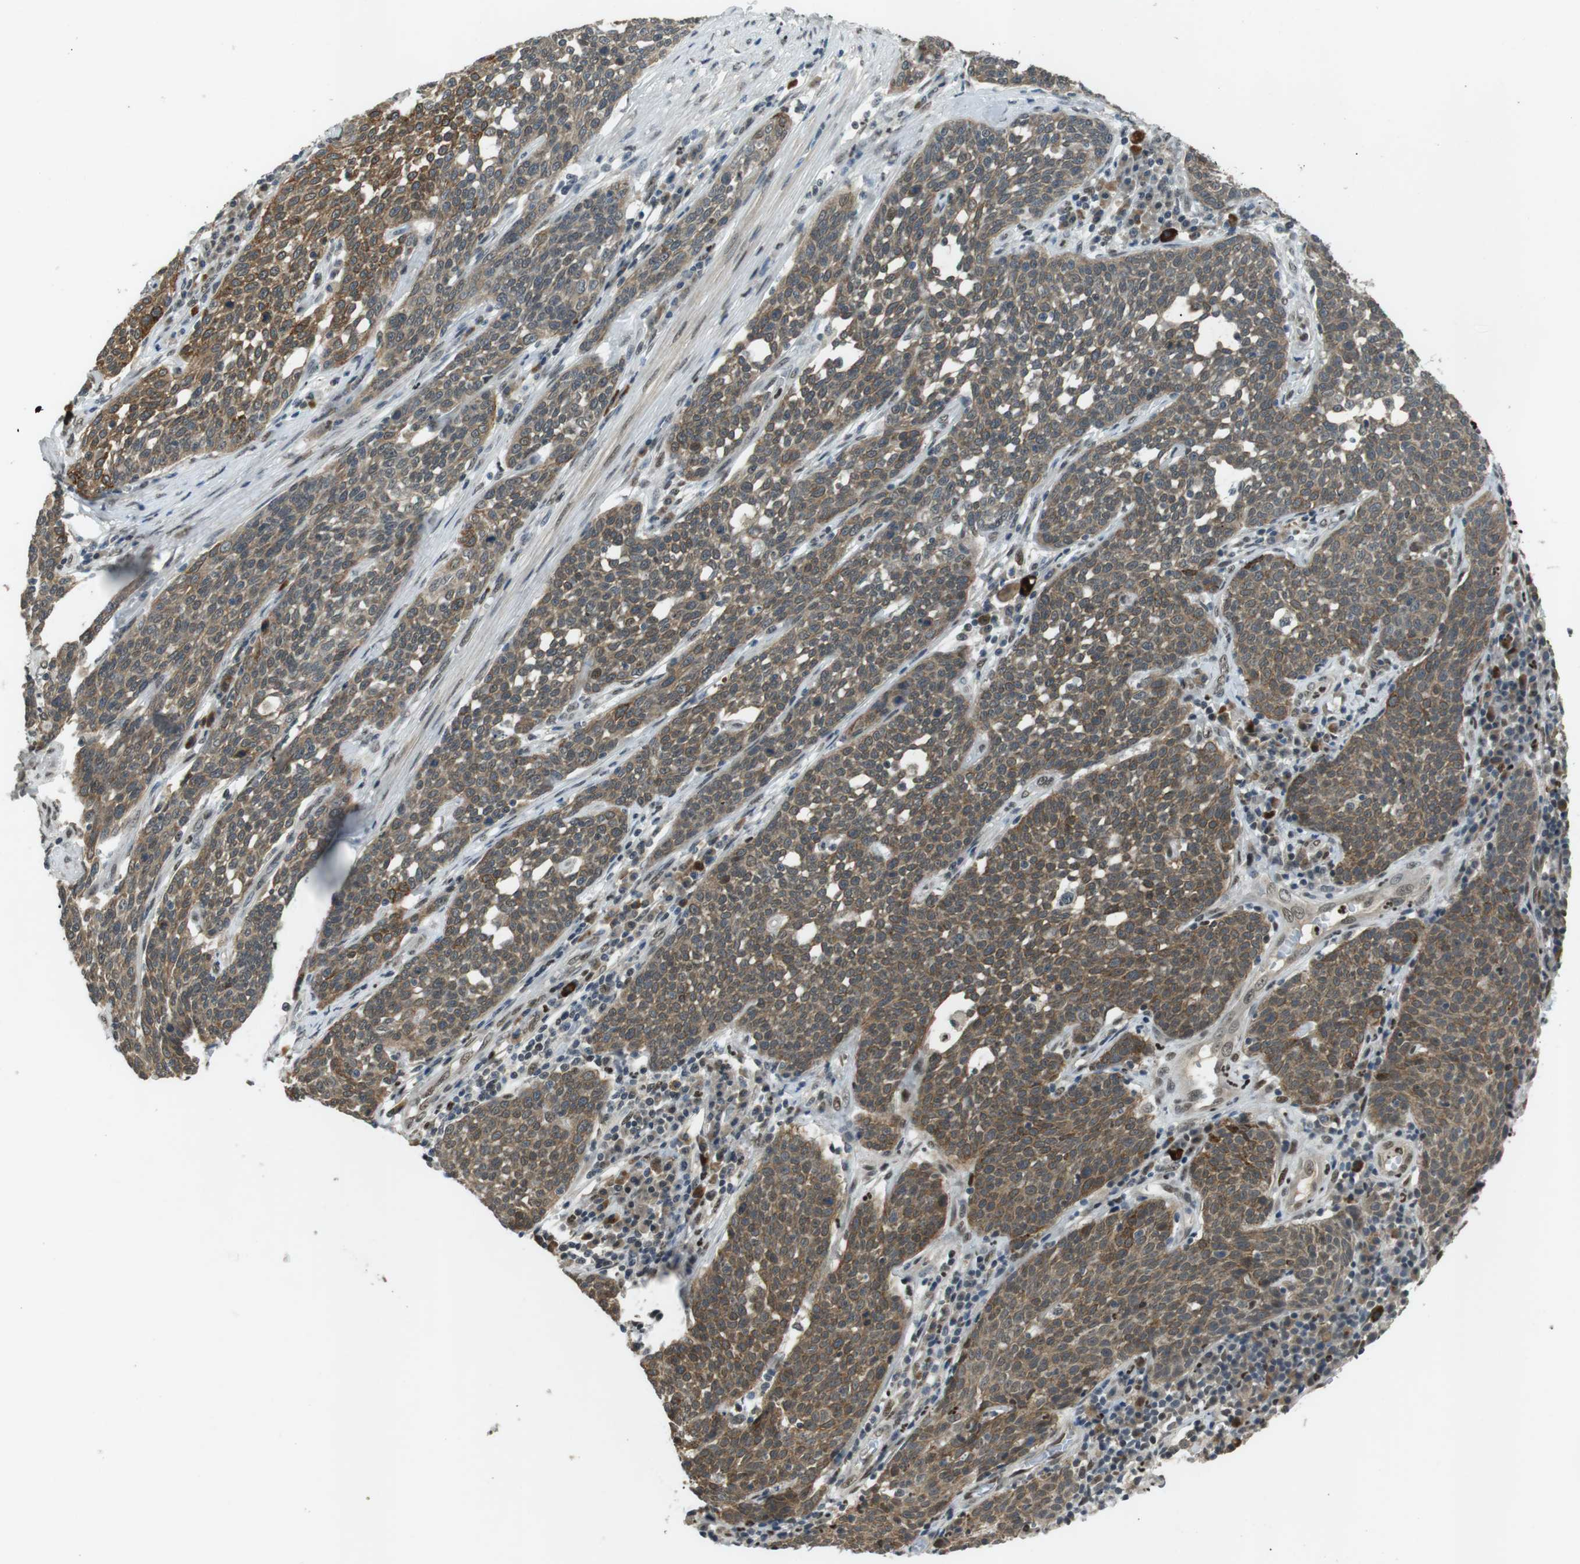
{"staining": {"intensity": "moderate", "quantity": ">75%", "location": "cytoplasmic/membranous"}, "tissue": "cervical cancer", "cell_type": "Tumor cells", "image_type": "cancer", "snomed": [{"axis": "morphology", "description": "Squamous cell carcinoma, NOS"}, {"axis": "topography", "description": "Cervix"}], "caption": "IHC photomicrograph of human squamous cell carcinoma (cervical) stained for a protein (brown), which displays medium levels of moderate cytoplasmic/membranous positivity in approximately >75% of tumor cells.", "gene": "ORAI3", "patient": {"sex": "female", "age": 34}}